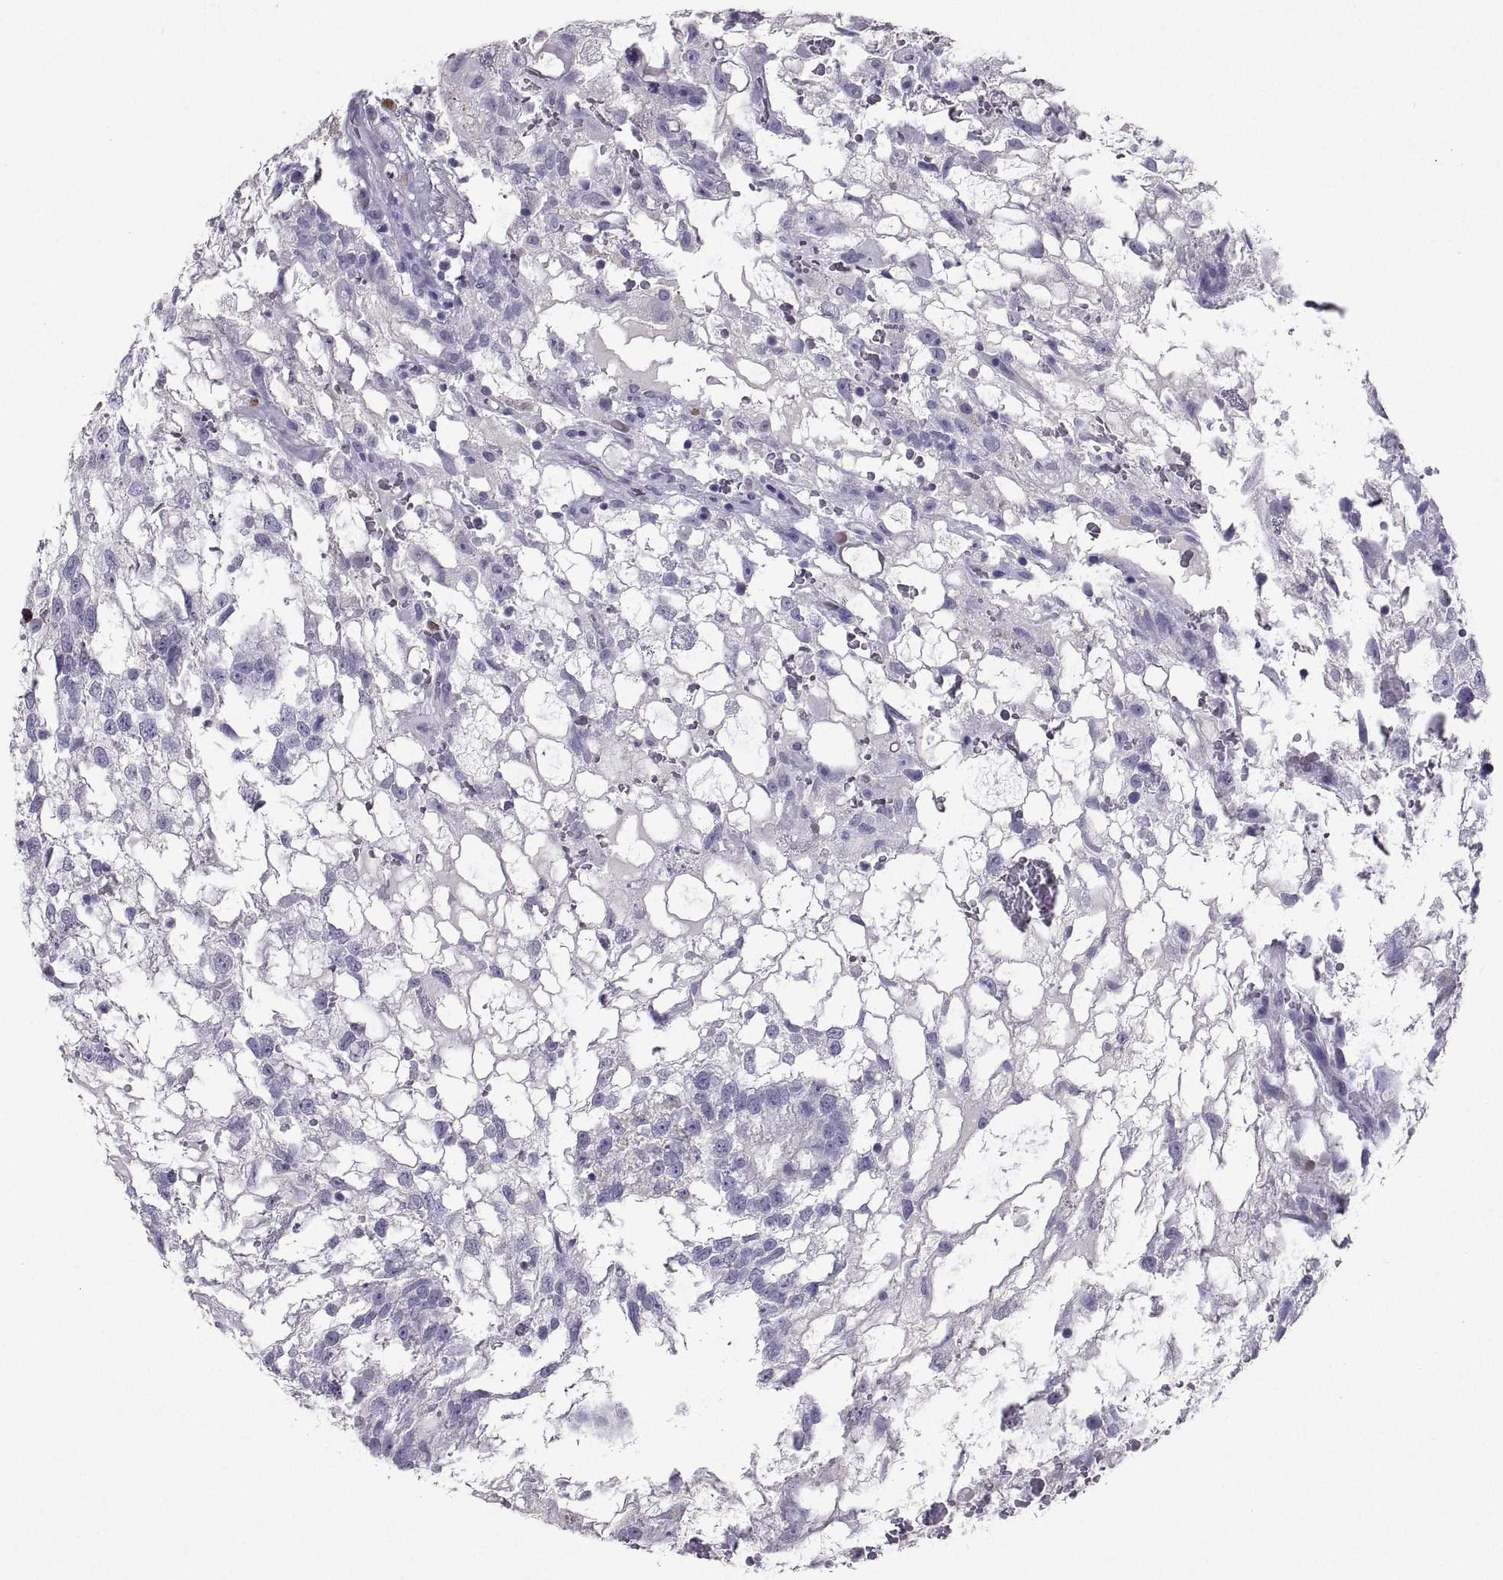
{"staining": {"intensity": "negative", "quantity": "none", "location": "none"}, "tissue": "testis cancer", "cell_type": "Tumor cells", "image_type": "cancer", "snomed": [{"axis": "morphology", "description": "Normal tissue, NOS"}, {"axis": "morphology", "description": "Carcinoma, Embryonal, NOS"}, {"axis": "topography", "description": "Testis"}, {"axis": "topography", "description": "Epididymis"}], "caption": "This is an IHC micrograph of embryonal carcinoma (testis). There is no staining in tumor cells.", "gene": "SOX21", "patient": {"sex": "male", "age": 32}}